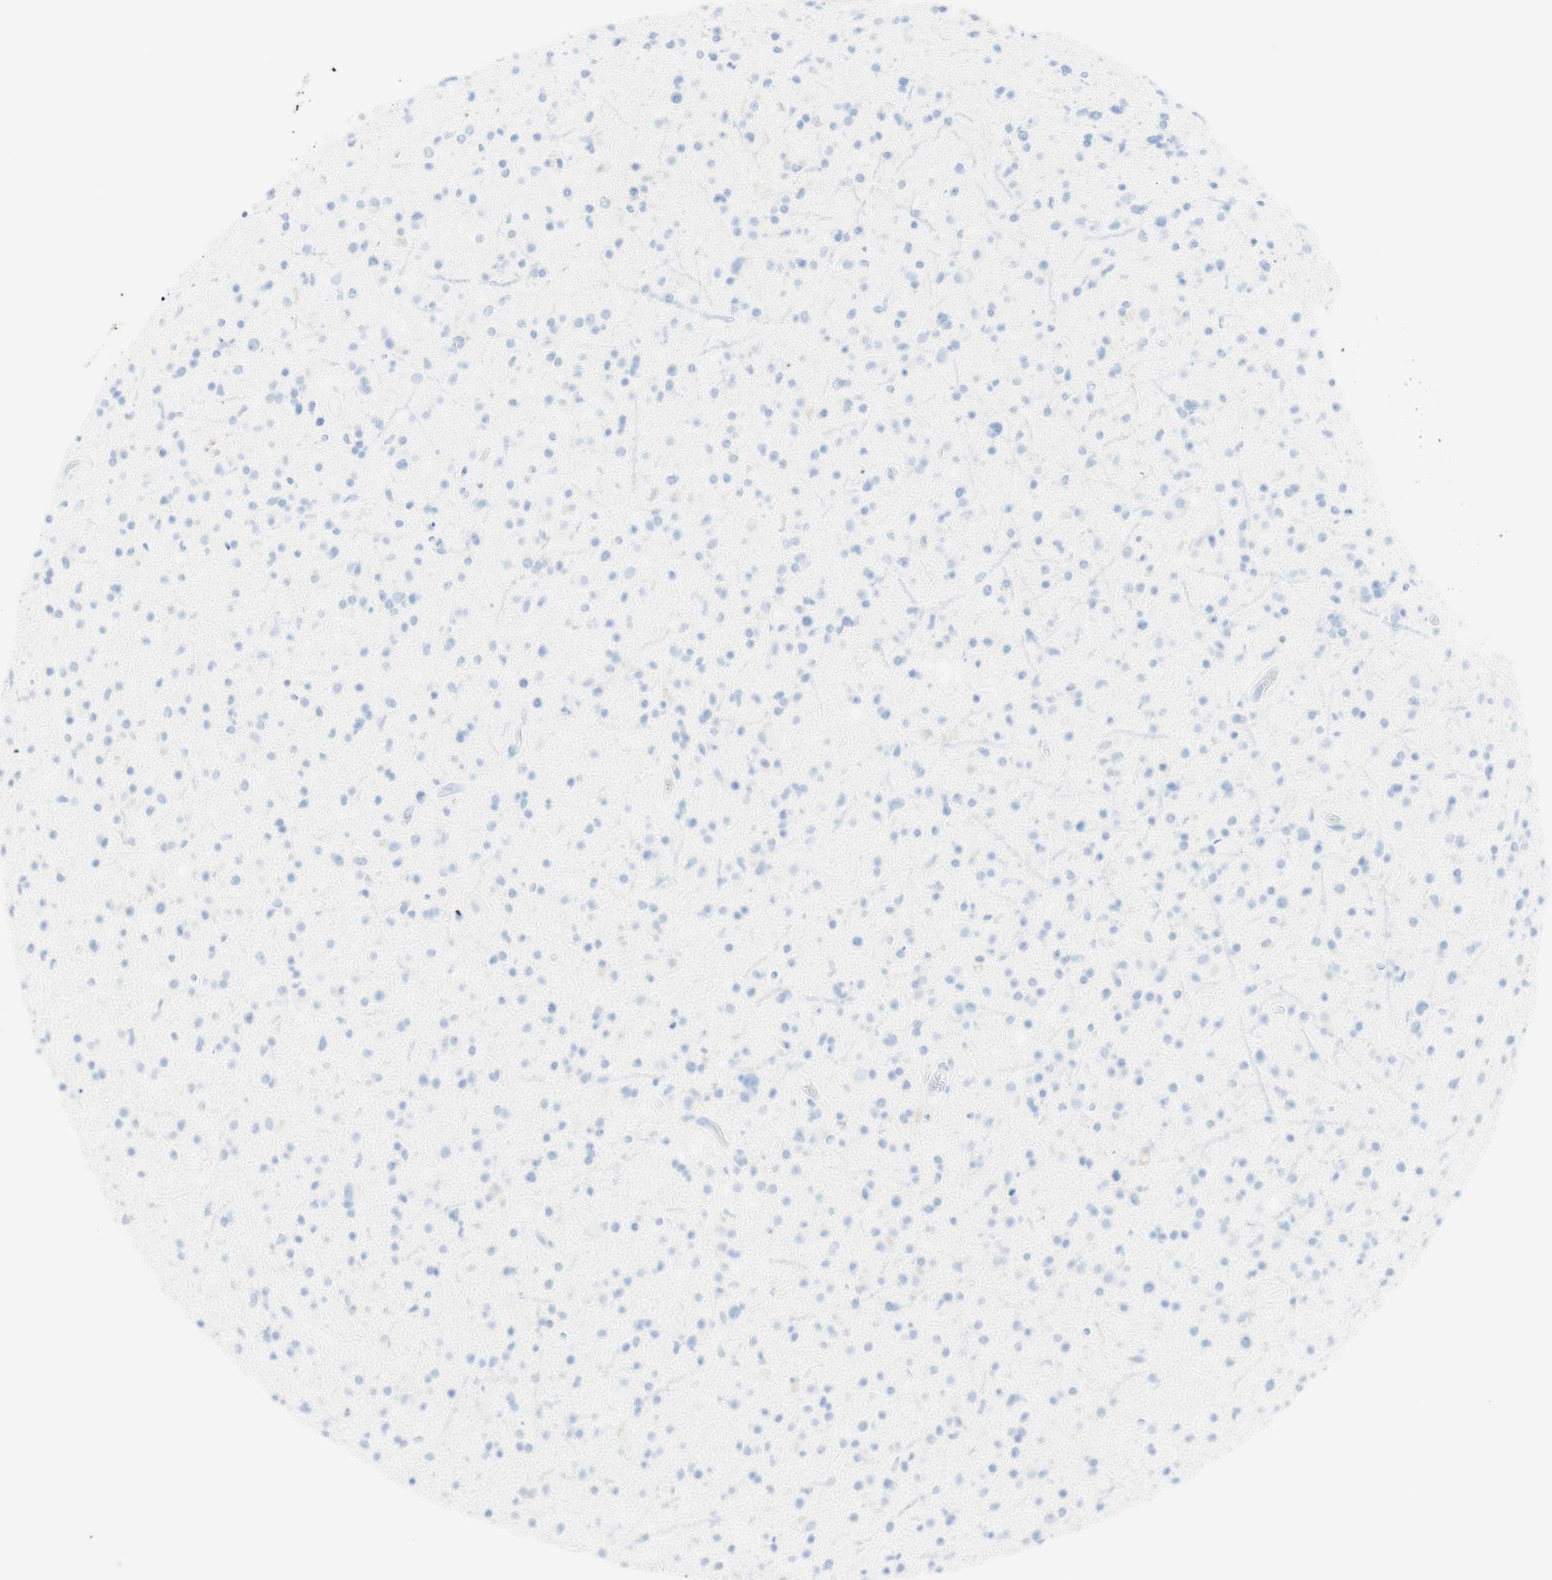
{"staining": {"intensity": "negative", "quantity": "none", "location": "none"}, "tissue": "glioma", "cell_type": "Tumor cells", "image_type": "cancer", "snomed": [{"axis": "morphology", "description": "Glioma, malignant, High grade"}, {"axis": "topography", "description": "Brain"}], "caption": "Immunohistochemistry of glioma displays no expression in tumor cells.", "gene": "TPO", "patient": {"sex": "male", "age": 33}}